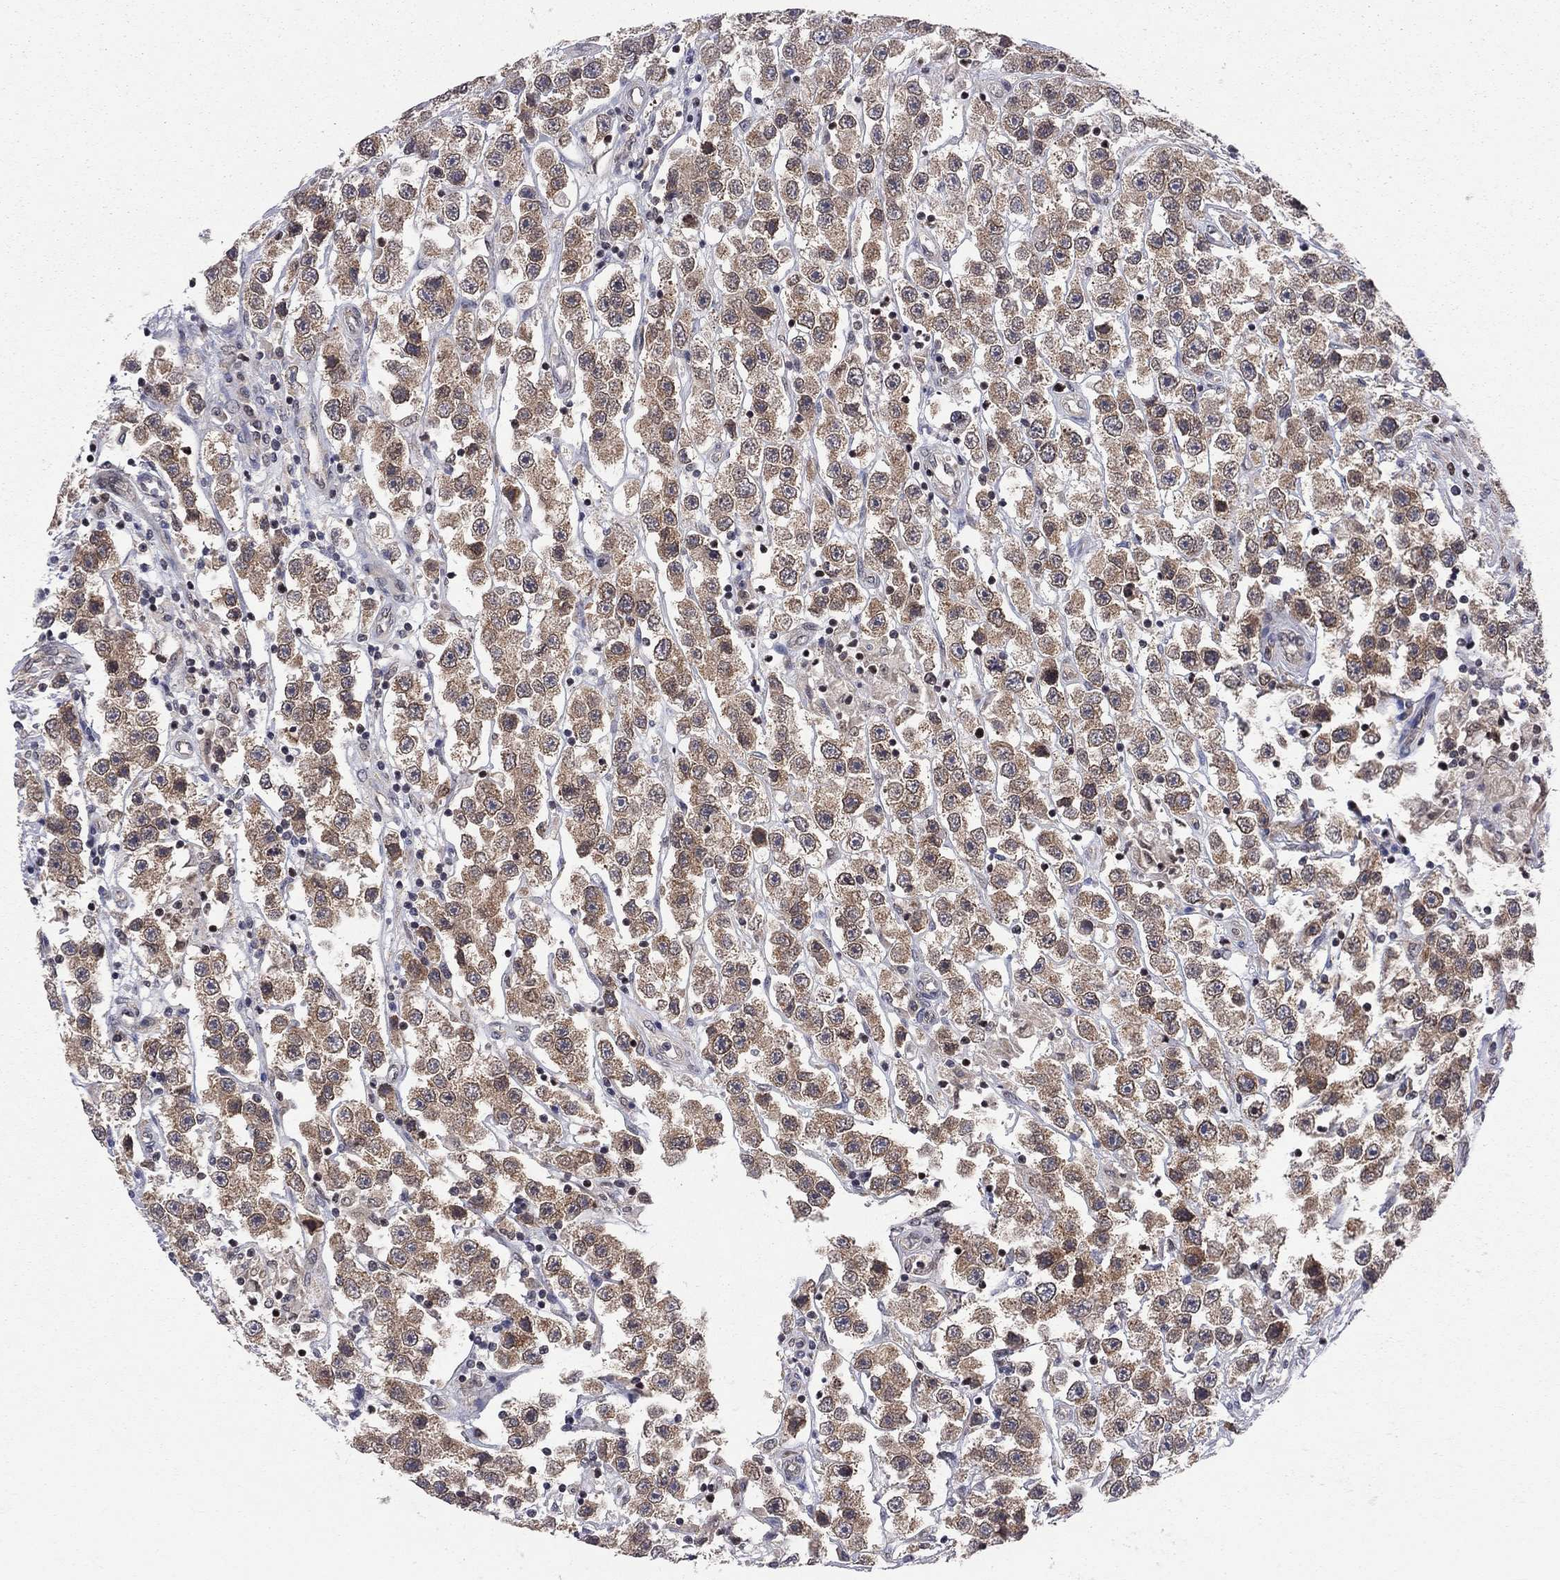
{"staining": {"intensity": "moderate", "quantity": ">75%", "location": "cytoplasmic/membranous"}, "tissue": "testis cancer", "cell_type": "Tumor cells", "image_type": "cancer", "snomed": [{"axis": "morphology", "description": "Seminoma, NOS"}, {"axis": "topography", "description": "Testis"}], "caption": "Immunohistochemical staining of testis cancer (seminoma) displays medium levels of moderate cytoplasmic/membranous expression in about >75% of tumor cells.", "gene": "CNOT11", "patient": {"sex": "male", "age": 45}}